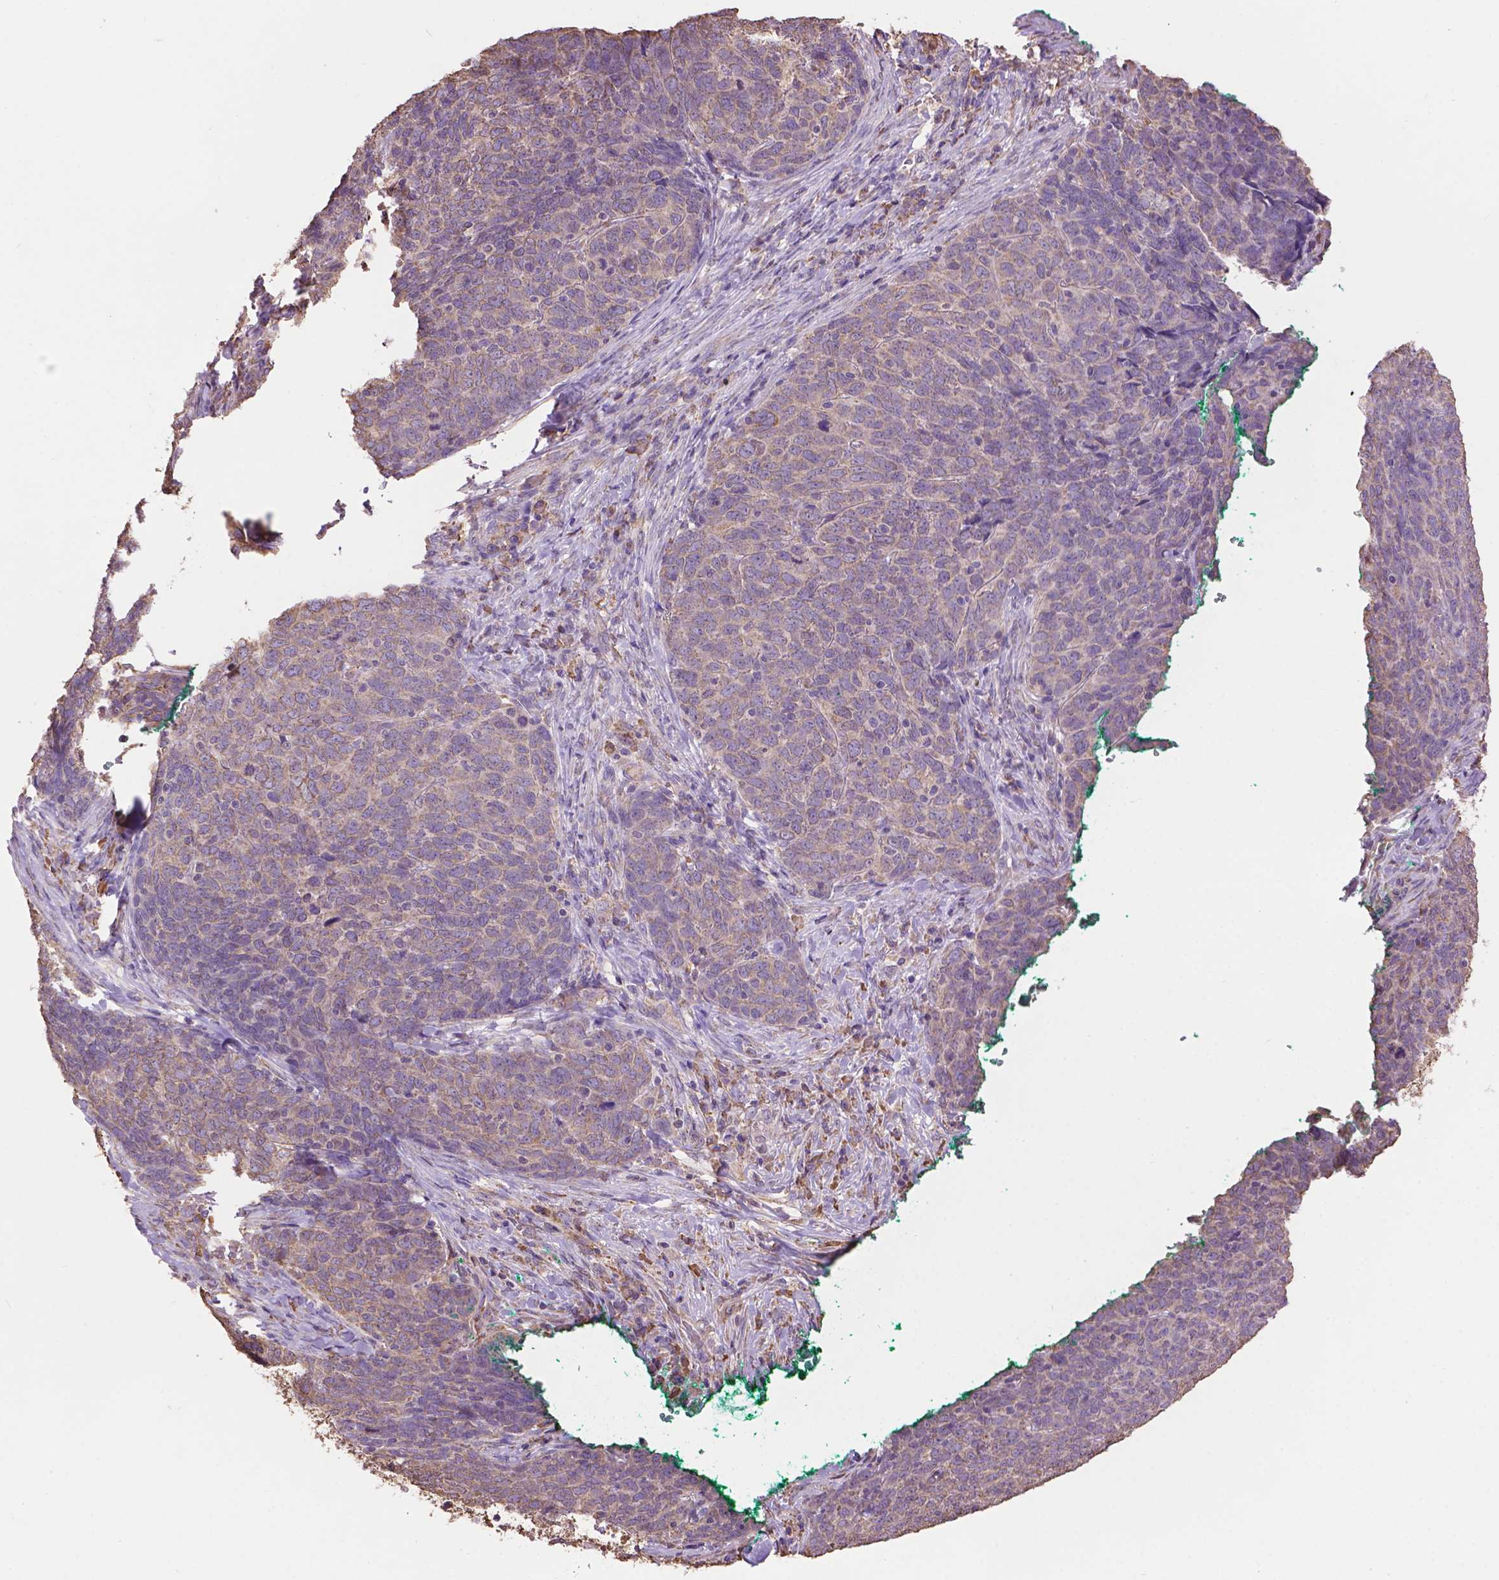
{"staining": {"intensity": "negative", "quantity": "none", "location": "none"}, "tissue": "skin cancer", "cell_type": "Tumor cells", "image_type": "cancer", "snomed": [{"axis": "morphology", "description": "Squamous cell carcinoma, NOS"}, {"axis": "topography", "description": "Skin"}, {"axis": "topography", "description": "Anal"}], "caption": "High power microscopy histopathology image of an IHC photomicrograph of skin cancer (squamous cell carcinoma), revealing no significant expression in tumor cells. Nuclei are stained in blue.", "gene": "PPP2R5E", "patient": {"sex": "female", "age": 51}}